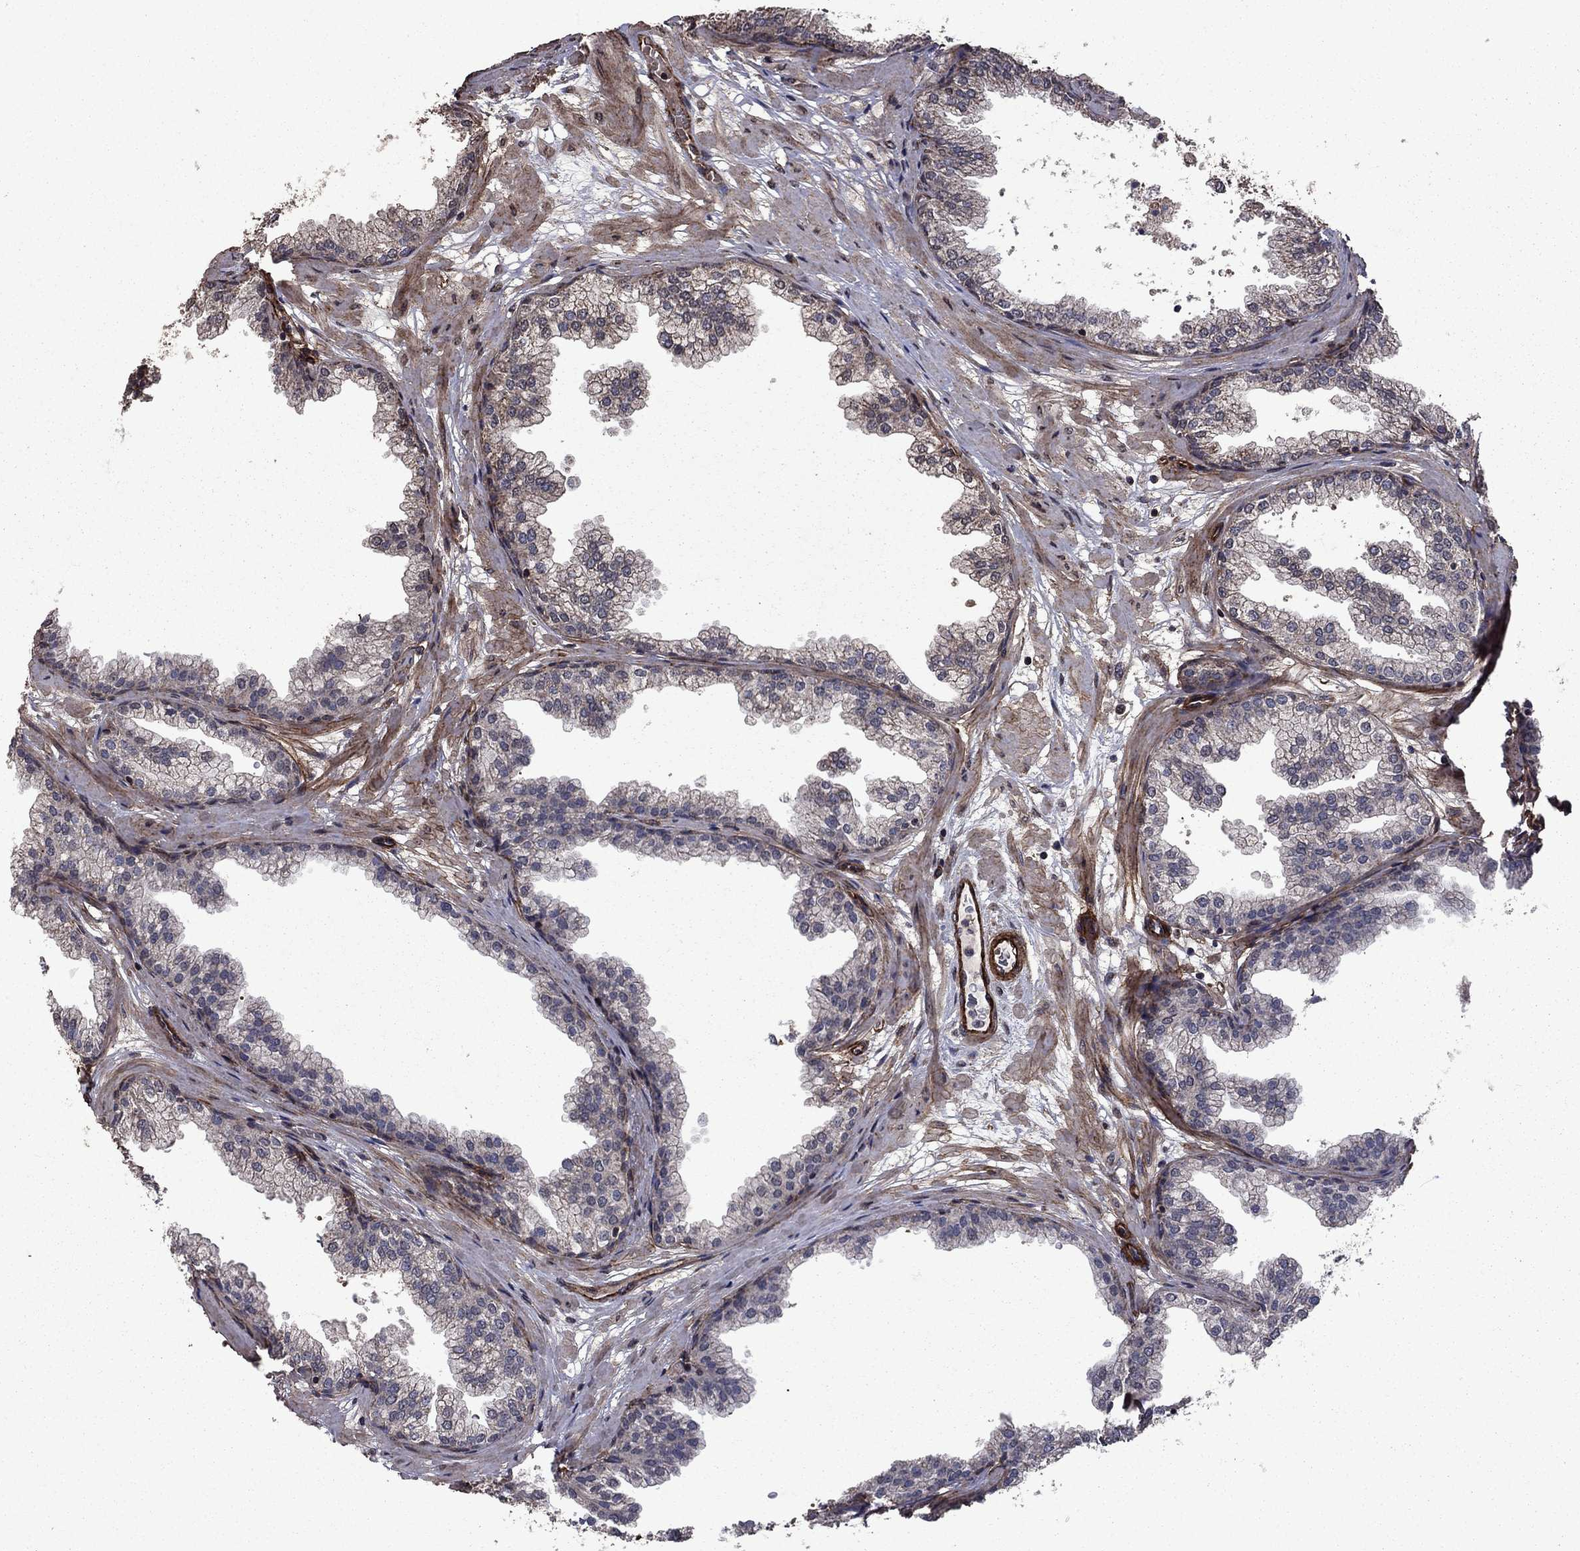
{"staining": {"intensity": "negative", "quantity": "none", "location": "none"}, "tissue": "prostate", "cell_type": "Glandular cells", "image_type": "normal", "snomed": [{"axis": "morphology", "description": "Normal tissue, NOS"}, {"axis": "topography", "description": "Prostate"}], "caption": "Human prostate stained for a protein using immunohistochemistry (IHC) reveals no positivity in glandular cells.", "gene": "COL18A1", "patient": {"sex": "male", "age": 37}}